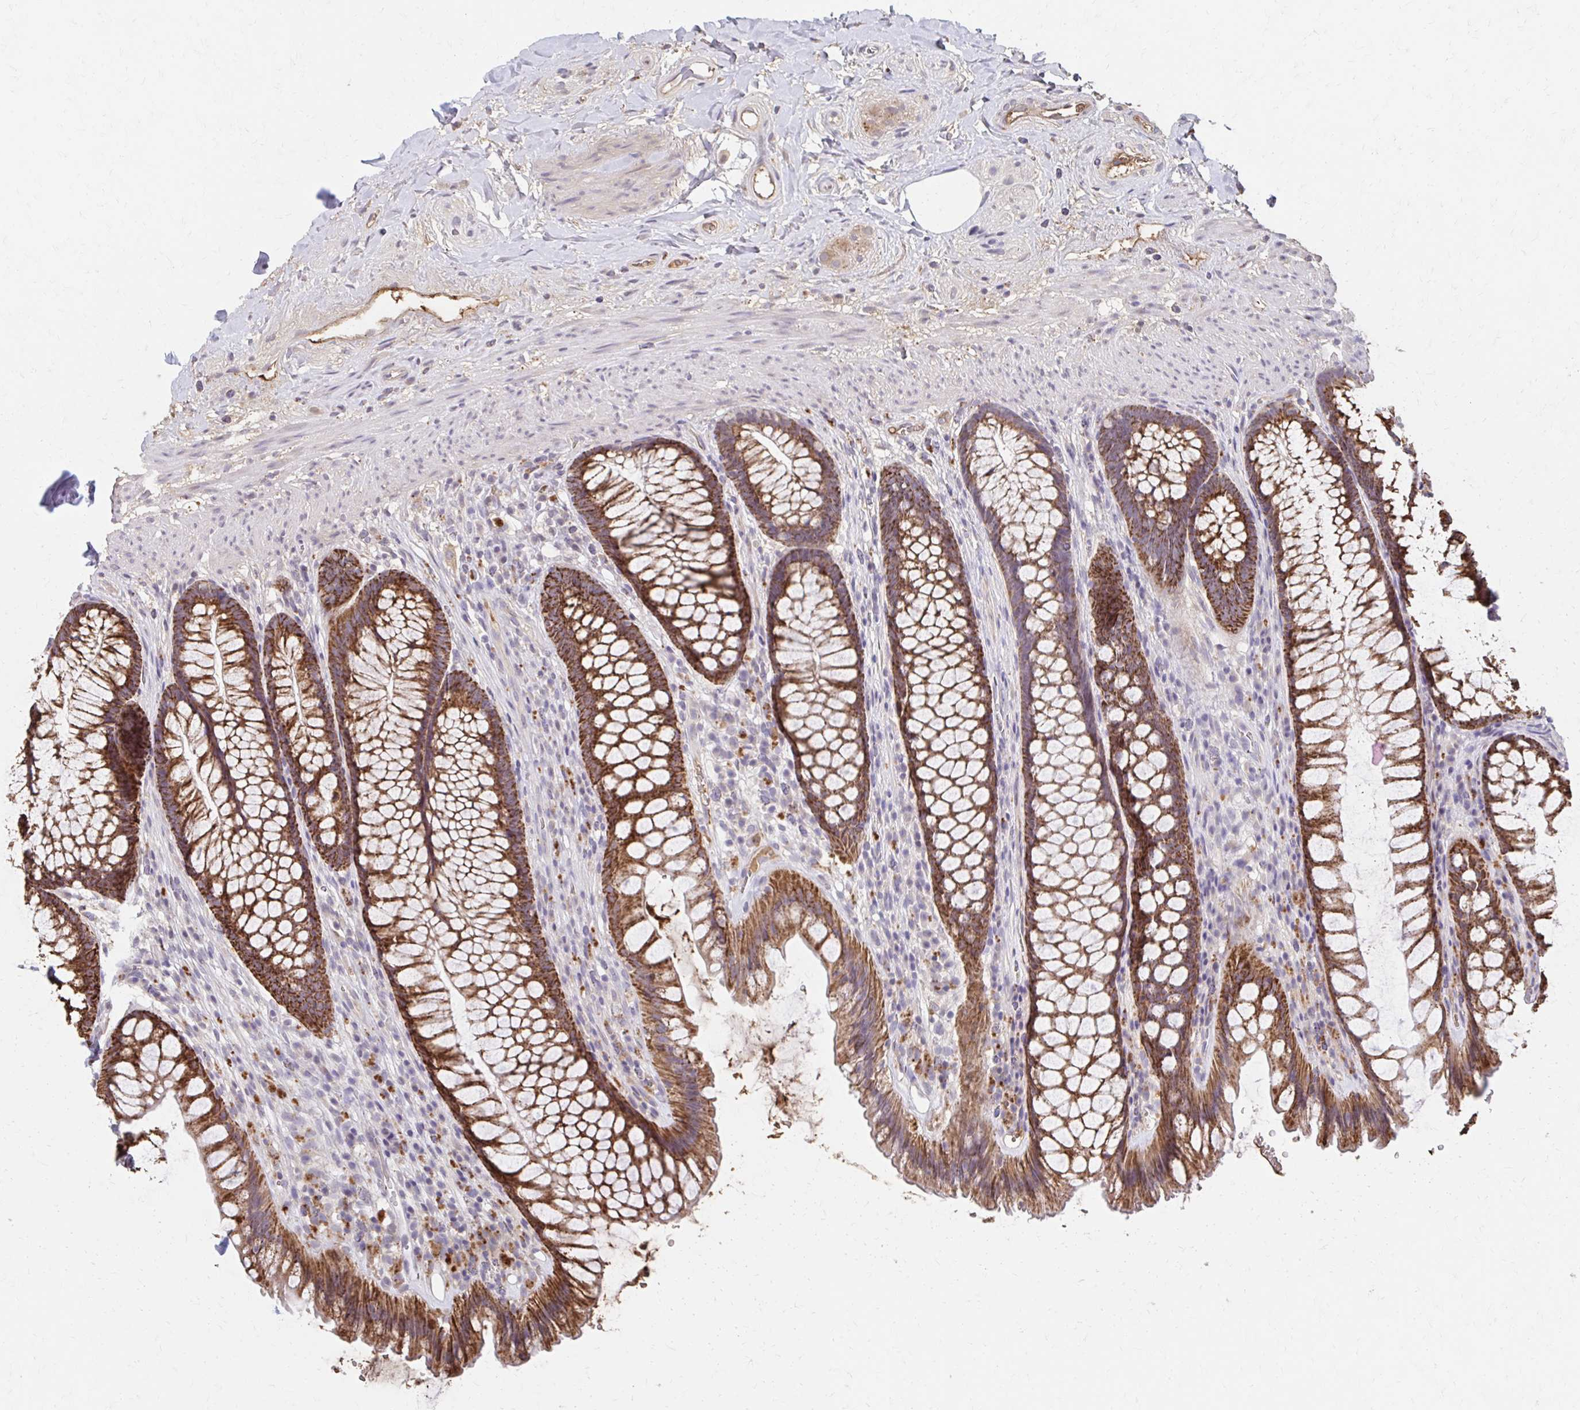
{"staining": {"intensity": "strong", "quantity": ">75%", "location": "cytoplasmic/membranous"}, "tissue": "rectum", "cell_type": "Glandular cells", "image_type": "normal", "snomed": [{"axis": "morphology", "description": "Normal tissue, NOS"}, {"axis": "topography", "description": "Rectum"}], "caption": "Glandular cells show high levels of strong cytoplasmic/membranous positivity in approximately >75% of cells in benign rectum. Using DAB (brown) and hematoxylin (blue) stains, captured at high magnification using brightfield microscopy.", "gene": "HMGCS2", "patient": {"sex": "male", "age": 53}}